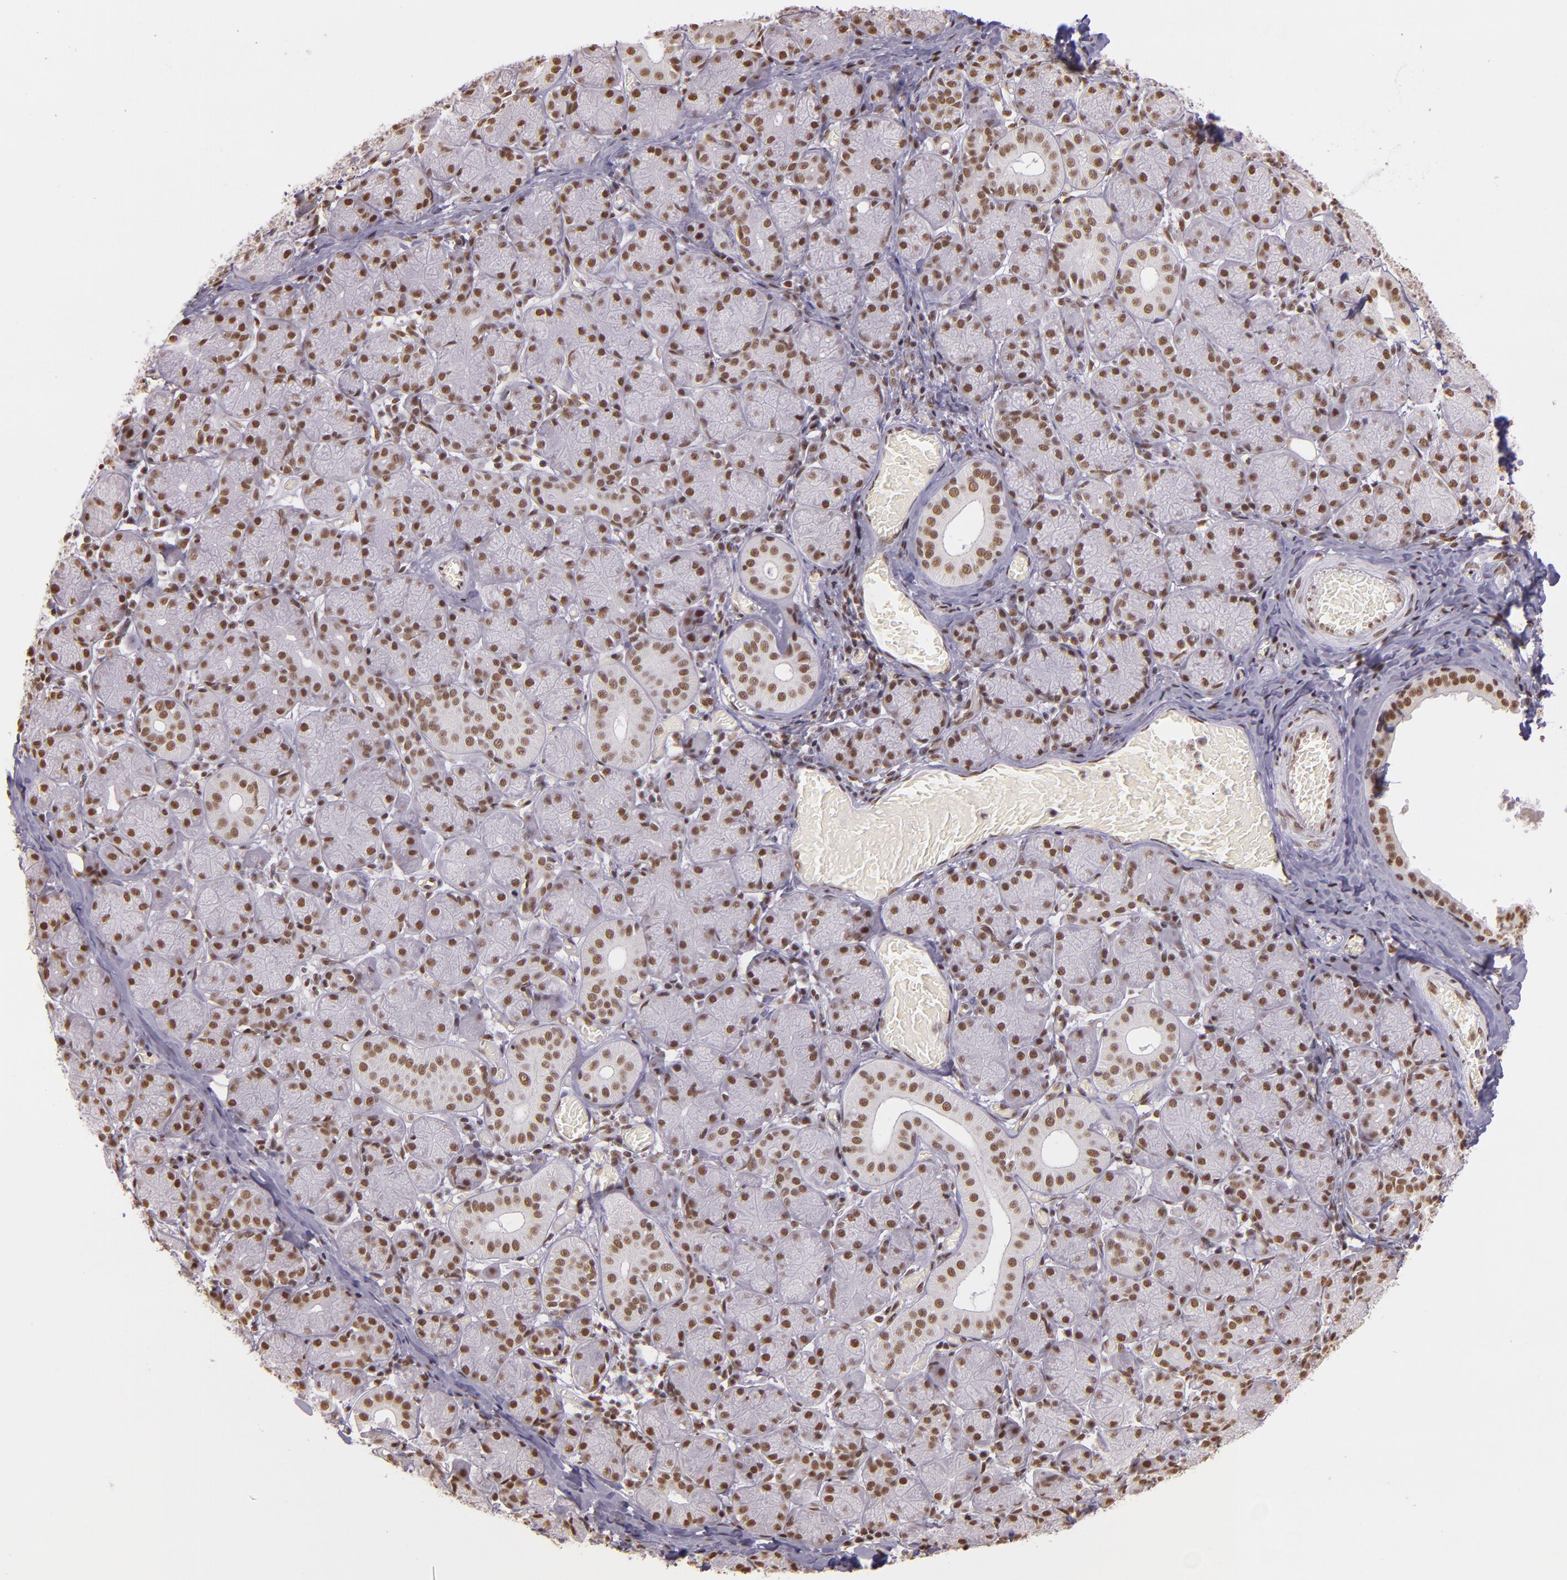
{"staining": {"intensity": "moderate", "quantity": ">75%", "location": "nuclear"}, "tissue": "salivary gland", "cell_type": "Glandular cells", "image_type": "normal", "snomed": [{"axis": "morphology", "description": "Normal tissue, NOS"}, {"axis": "topography", "description": "Salivary gland"}], "caption": "IHC photomicrograph of benign salivary gland: human salivary gland stained using immunohistochemistry (IHC) displays medium levels of moderate protein expression localized specifically in the nuclear of glandular cells, appearing as a nuclear brown color.", "gene": "USF1", "patient": {"sex": "female", "age": 24}}